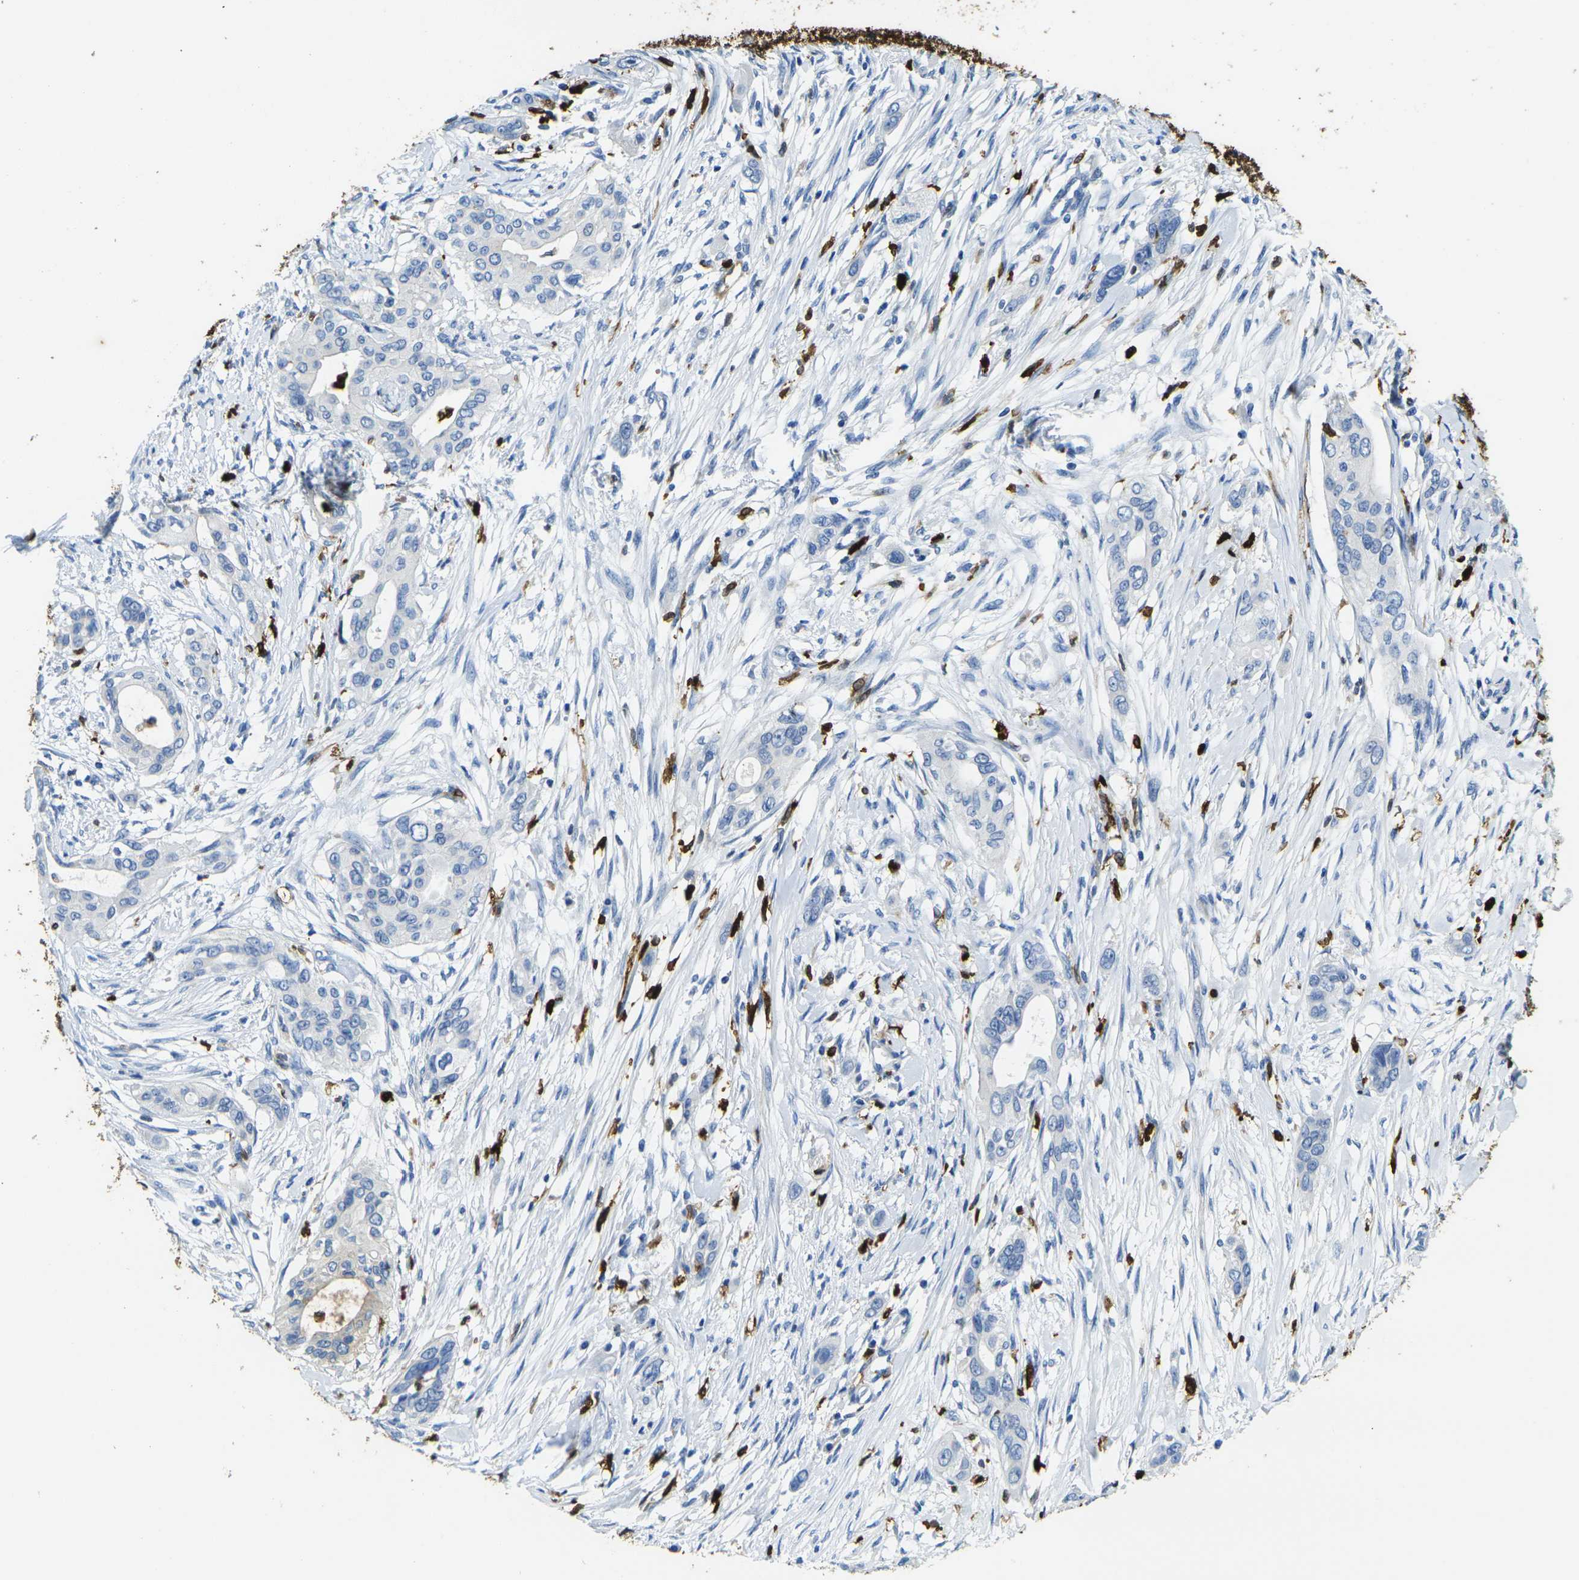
{"staining": {"intensity": "moderate", "quantity": "25%-75%", "location": "cytoplasmic/membranous"}, "tissue": "pancreatic cancer", "cell_type": "Tumor cells", "image_type": "cancer", "snomed": [{"axis": "morphology", "description": "Adenocarcinoma, NOS"}, {"axis": "topography", "description": "Pancreas"}], "caption": "High-magnification brightfield microscopy of pancreatic cancer stained with DAB (brown) and counterstained with hematoxylin (blue). tumor cells exhibit moderate cytoplasmic/membranous expression is seen in approximately25%-75% of cells. (DAB IHC with brightfield microscopy, high magnification).", "gene": "S100A9", "patient": {"sex": "female", "age": 60}}